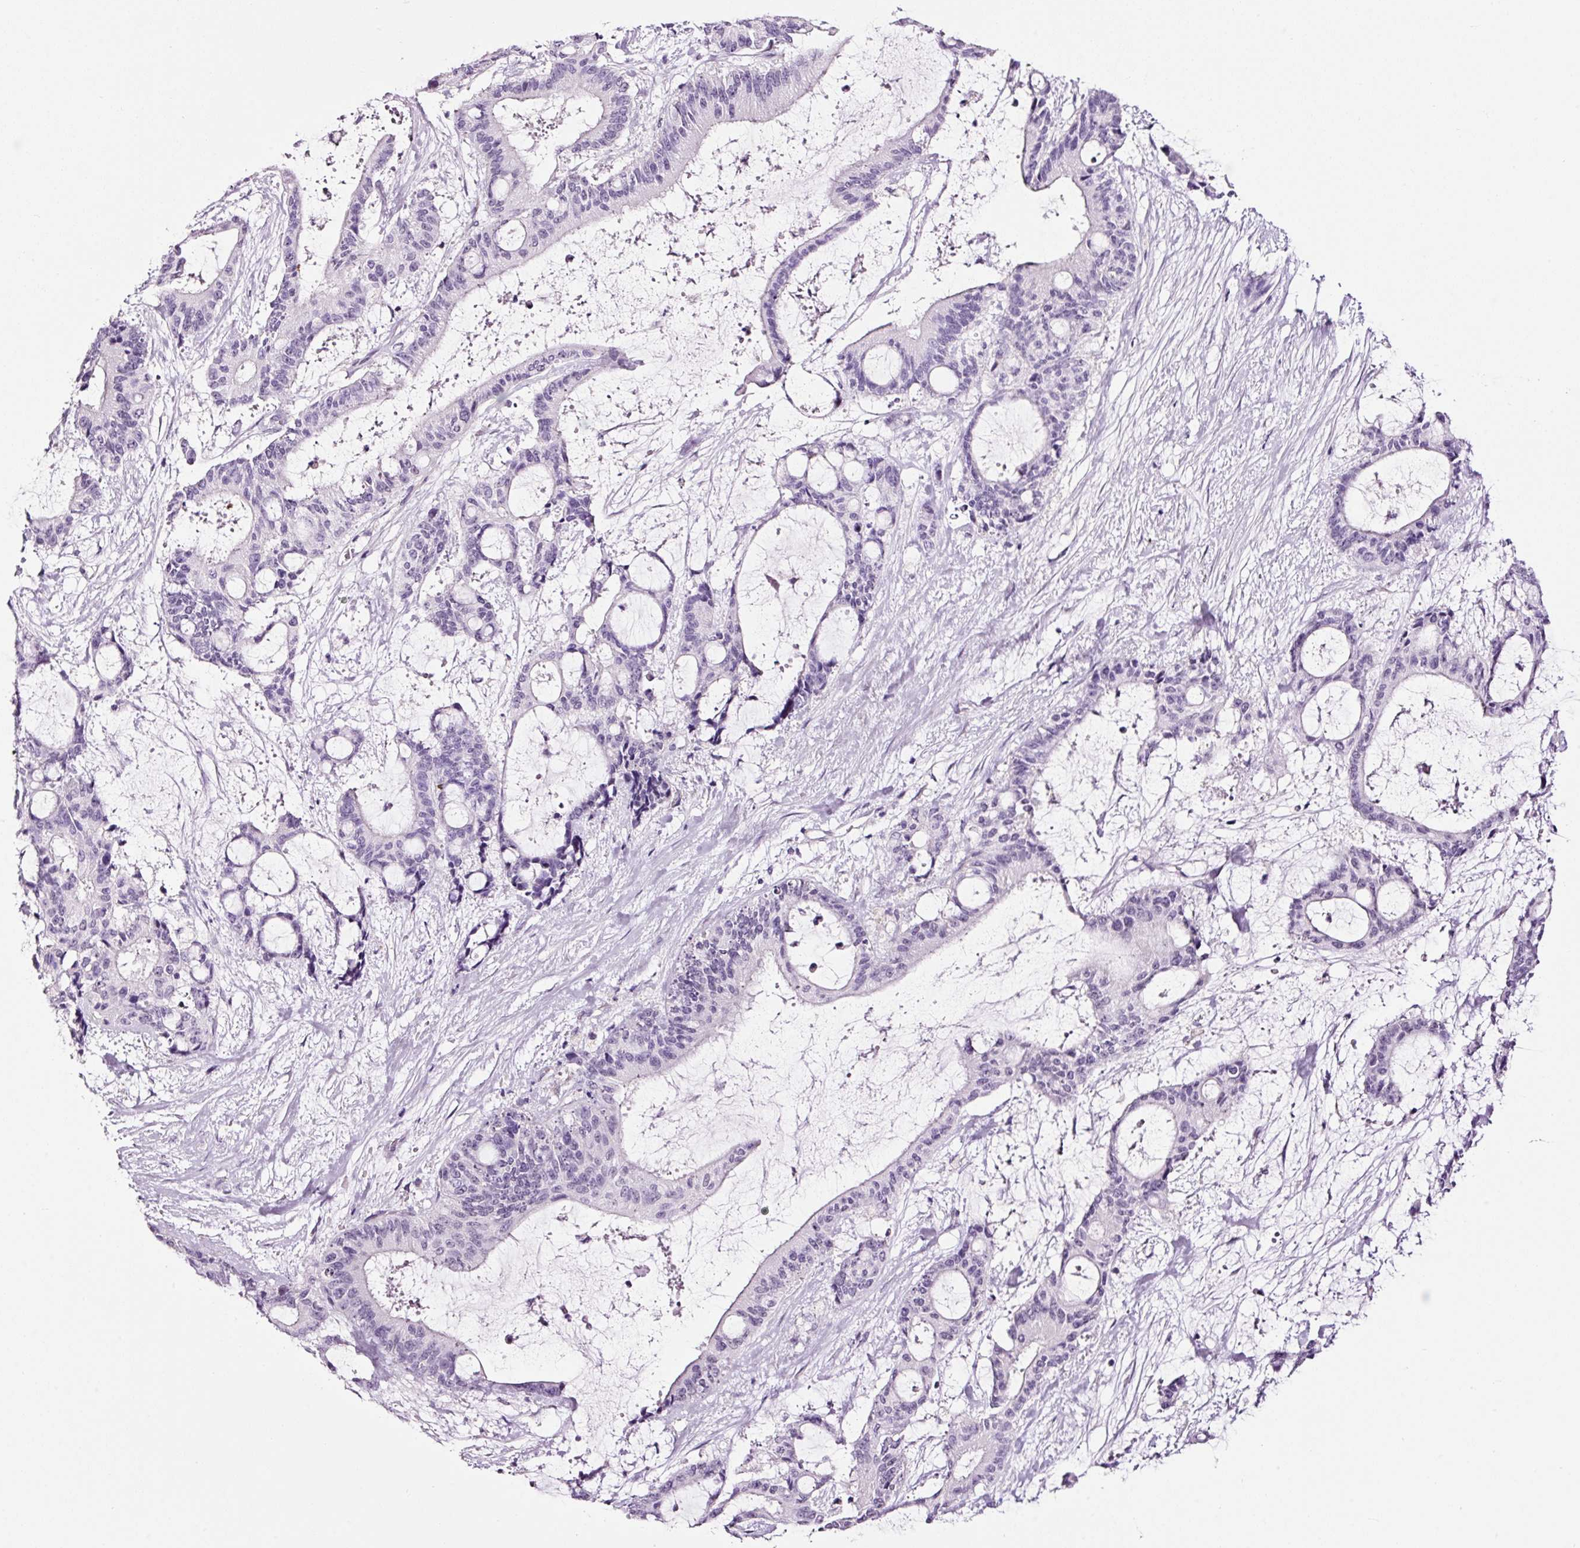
{"staining": {"intensity": "negative", "quantity": "none", "location": "none"}, "tissue": "liver cancer", "cell_type": "Tumor cells", "image_type": "cancer", "snomed": [{"axis": "morphology", "description": "Normal tissue, NOS"}, {"axis": "morphology", "description": "Cholangiocarcinoma"}, {"axis": "topography", "description": "Liver"}, {"axis": "topography", "description": "Peripheral nerve tissue"}], "caption": "Tumor cells are negative for protein expression in human liver cancer.", "gene": "RTF2", "patient": {"sex": "female", "age": 73}}